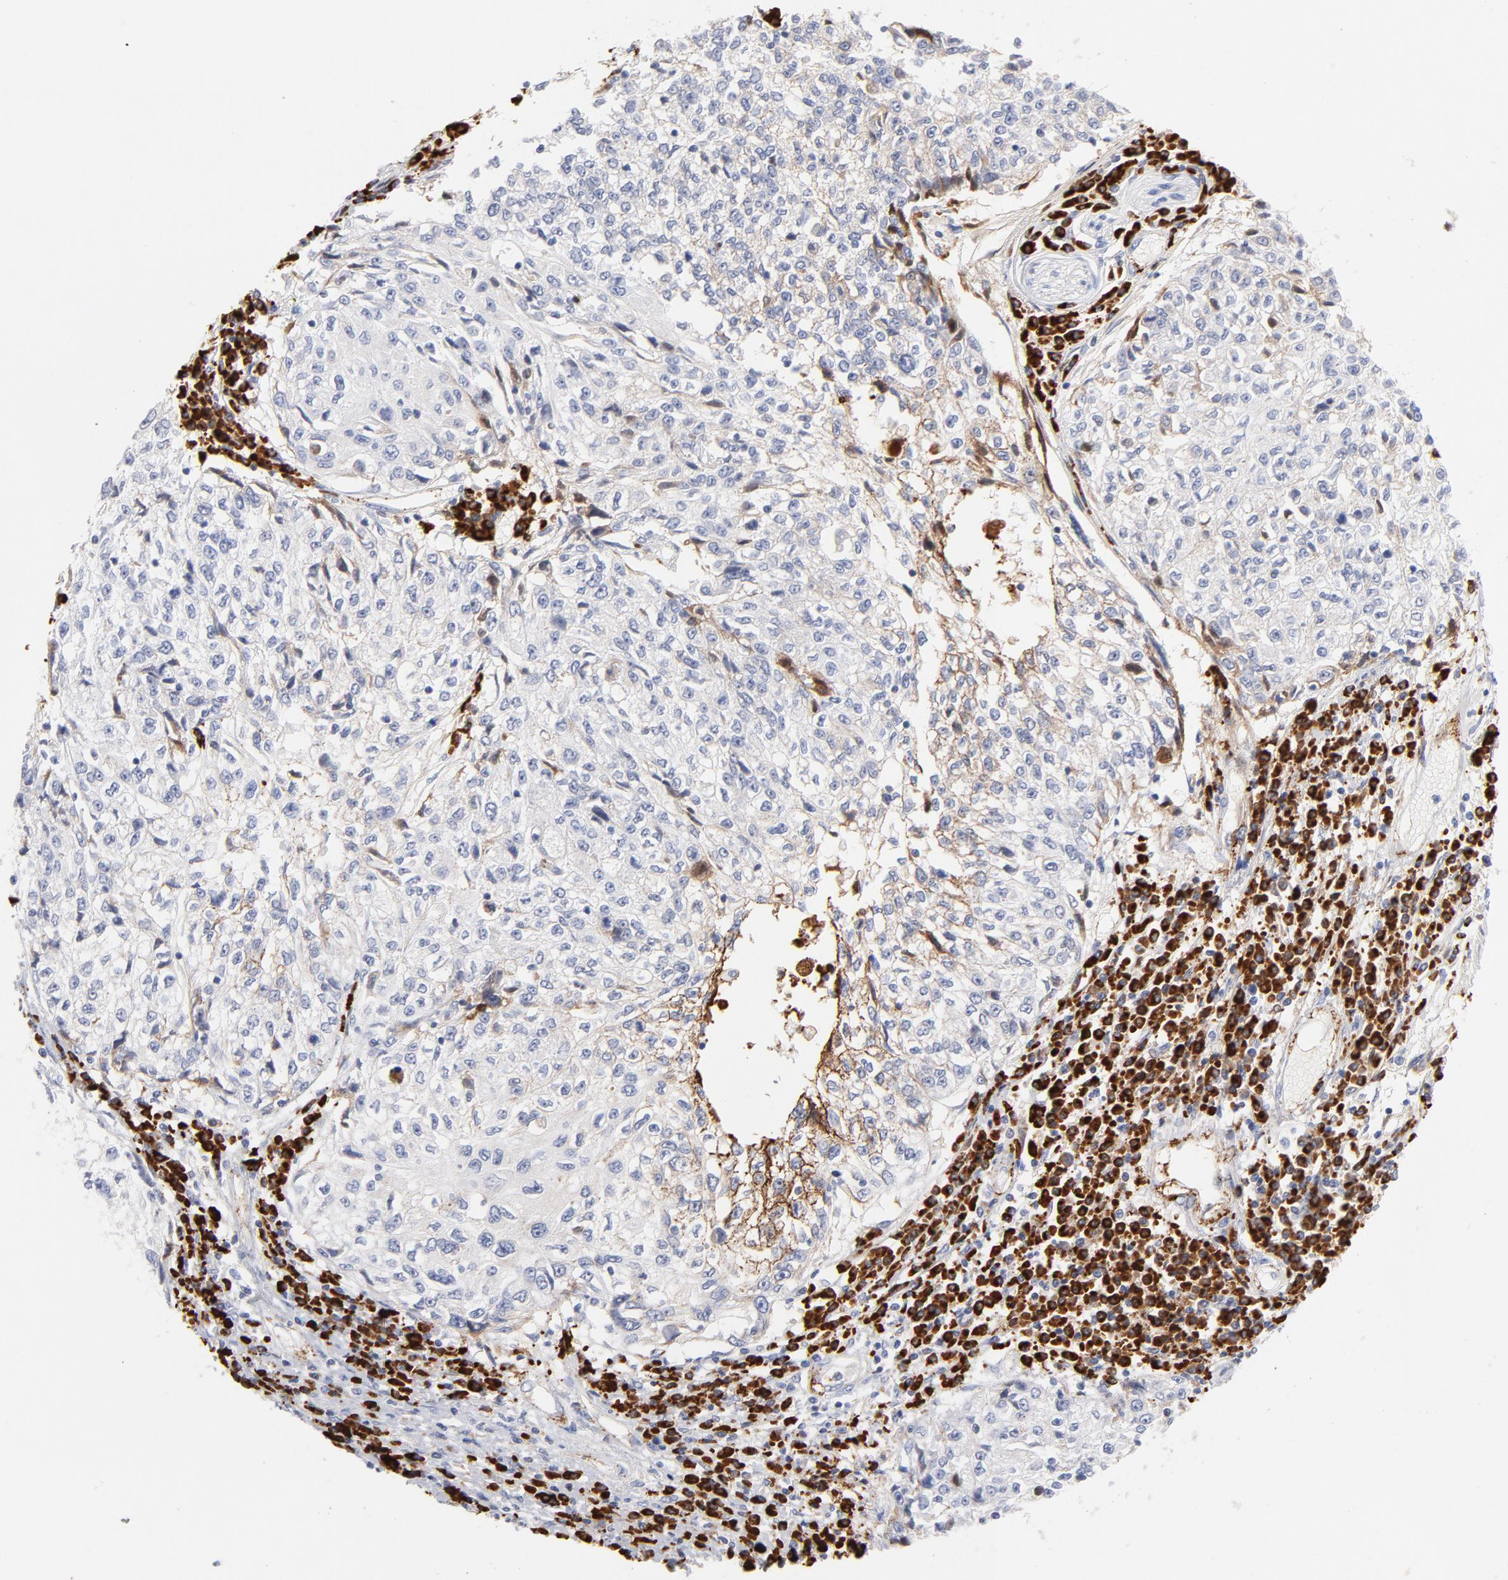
{"staining": {"intensity": "negative", "quantity": "none", "location": "none"}, "tissue": "cervical cancer", "cell_type": "Tumor cells", "image_type": "cancer", "snomed": [{"axis": "morphology", "description": "Squamous cell carcinoma, NOS"}, {"axis": "topography", "description": "Cervix"}], "caption": "The histopathology image displays no significant positivity in tumor cells of cervical cancer.", "gene": "PLAT", "patient": {"sex": "female", "age": 57}}